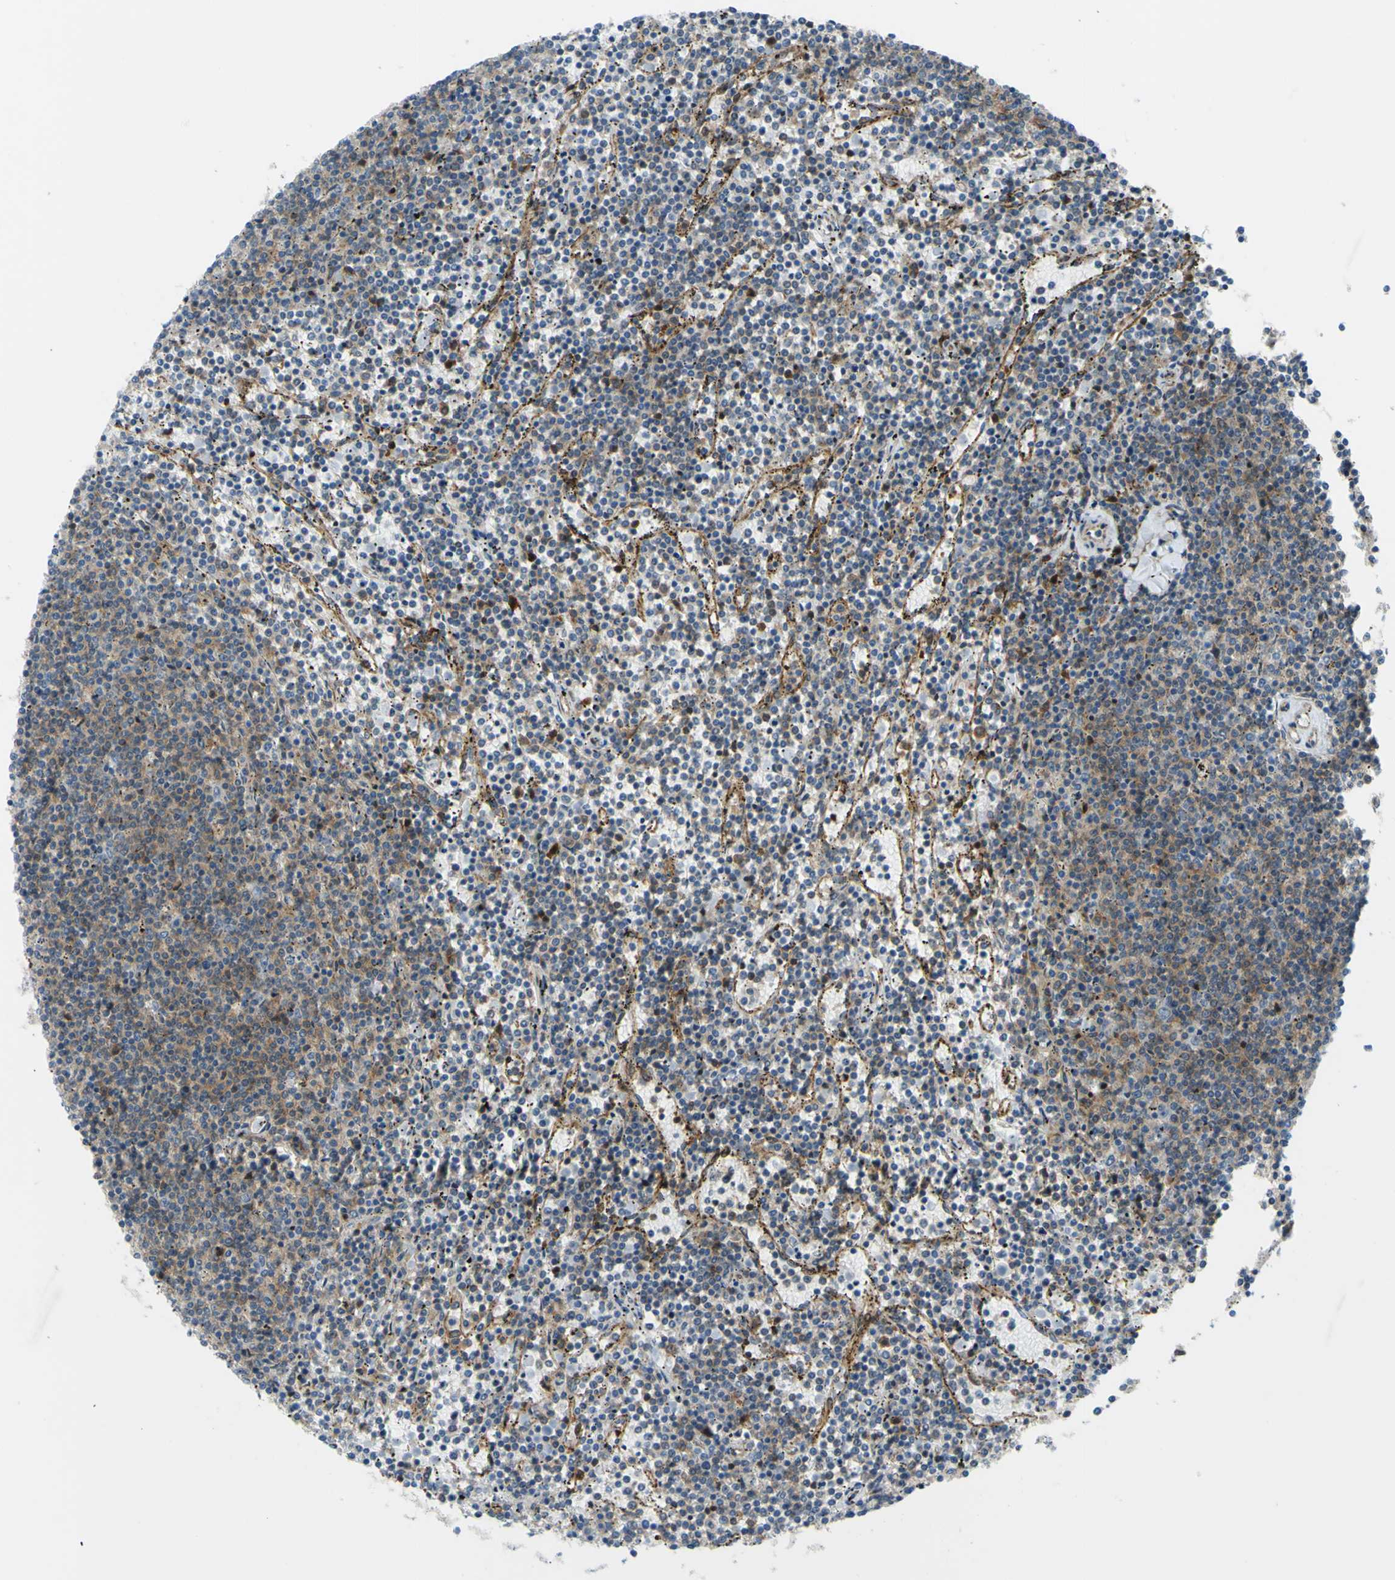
{"staining": {"intensity": "weak", "quantity": "25%-75%", "location": "cytoplasmic/membranous"}, "tissue": "lymphoma", "cell_type": "Tumor cells", "image_type": "cancer", "snomed": [{"axis": "morphology", "description": "Malignant lymphoma, non-Hodgkin's type, Low grade"}, {"axis": "topography", "description": "Spleen"}], "caption": "Immunohistochemical staining of lymphoma demonstrates low levels of weak cytoplasmic/membranous positivity in approximately 25%-75% of tumor cells.", "gene": "PAK2", "patient": {"sex": "female", "age": 50}}